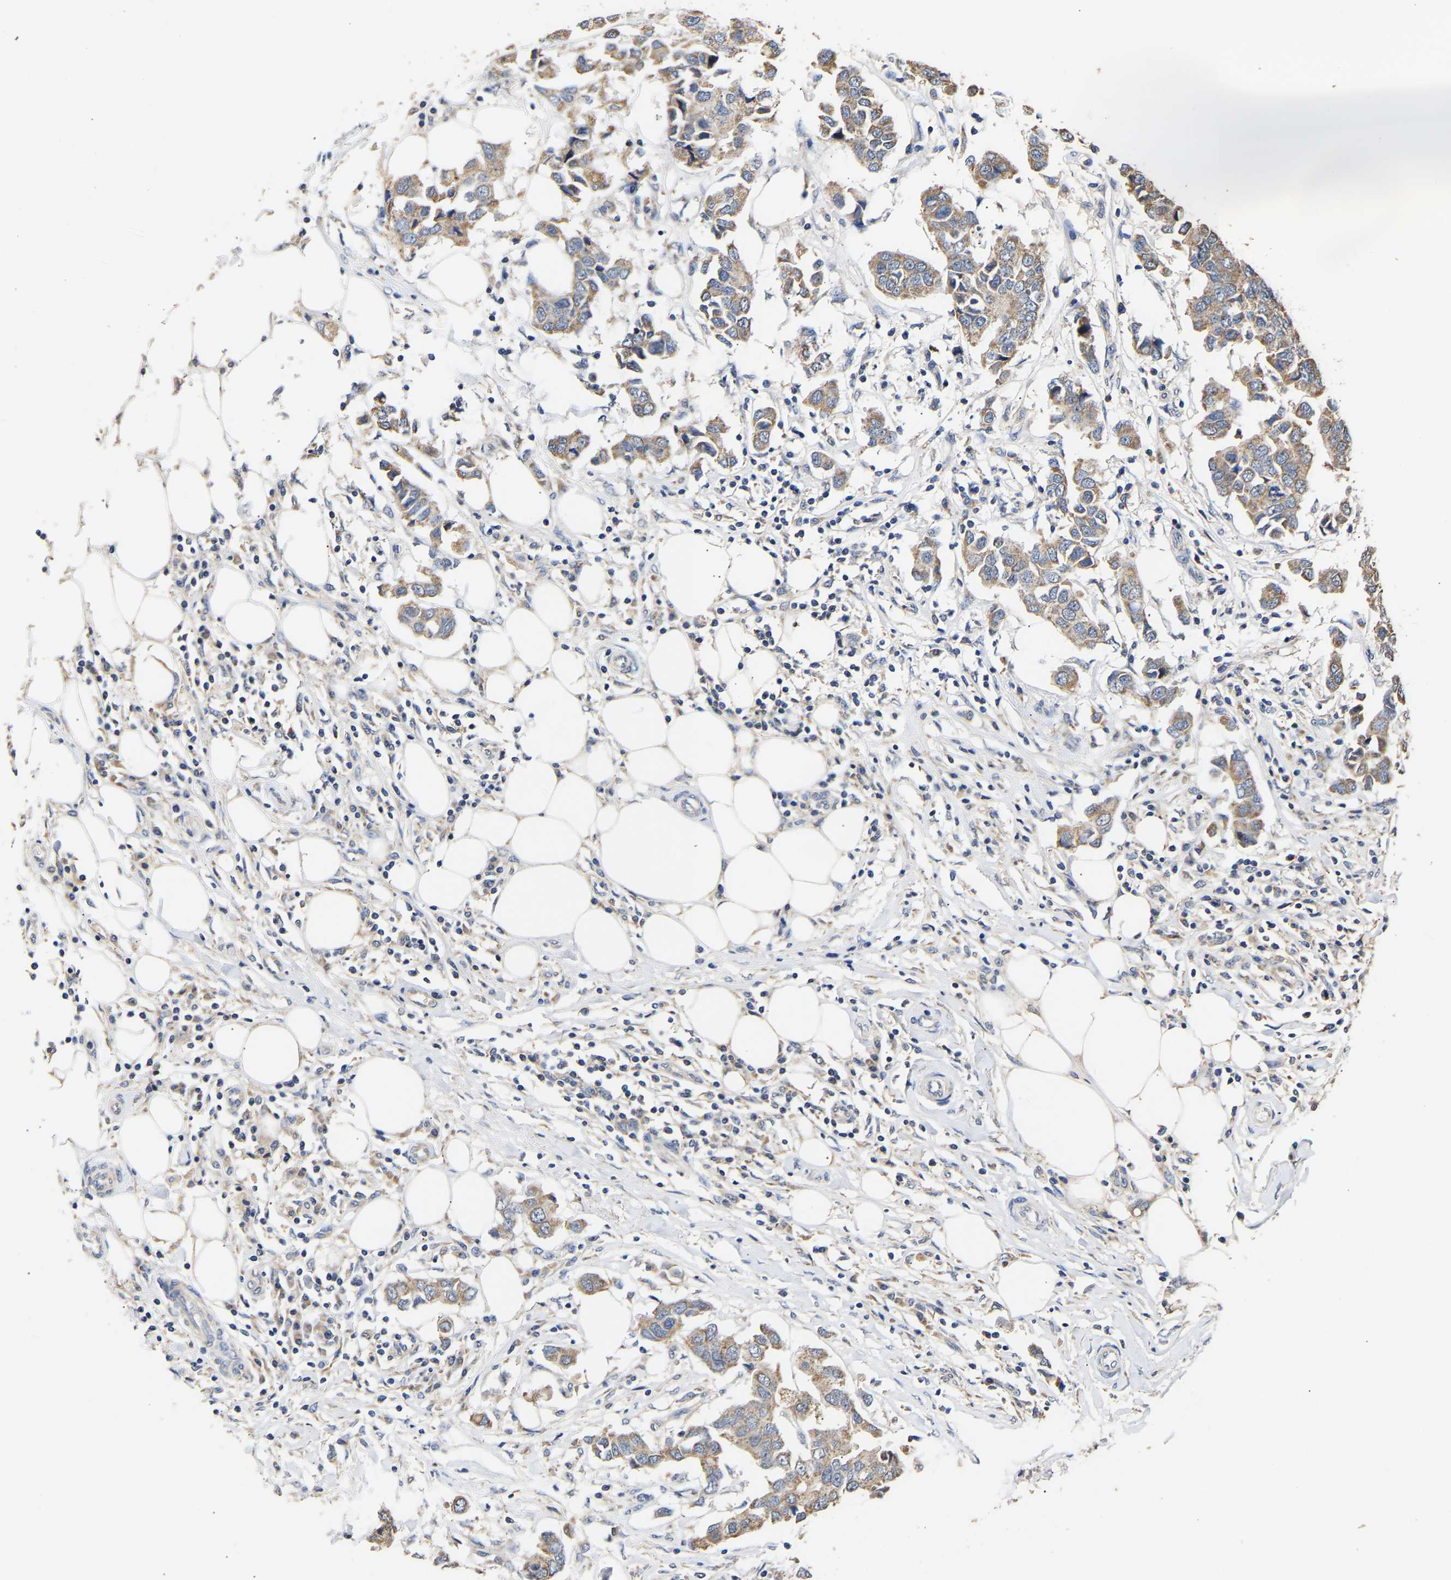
{"staining": {"intensity": "weak", "quantity": ">75%", "location": "cytoplasmic/membranous"}, "tissue": "breast cancer", "cell_type": "Tumor cells", "image_type": "cancer", "snomed": [{"axis": "morphology", "description": "Duct carcinoma"}, {"axis": "topography", "description": "Breast"}], "caption": "Protein analysis of infiltrating ductal carcinoma (breast) tissue displays weak cytoplasmic/membranous staining in about >75% of tumor cells. (Brightfield microscopy of DAB IHC at high magnification).", "gene": "ZNF26", "patient": {"sex": "female", "age": 80}}